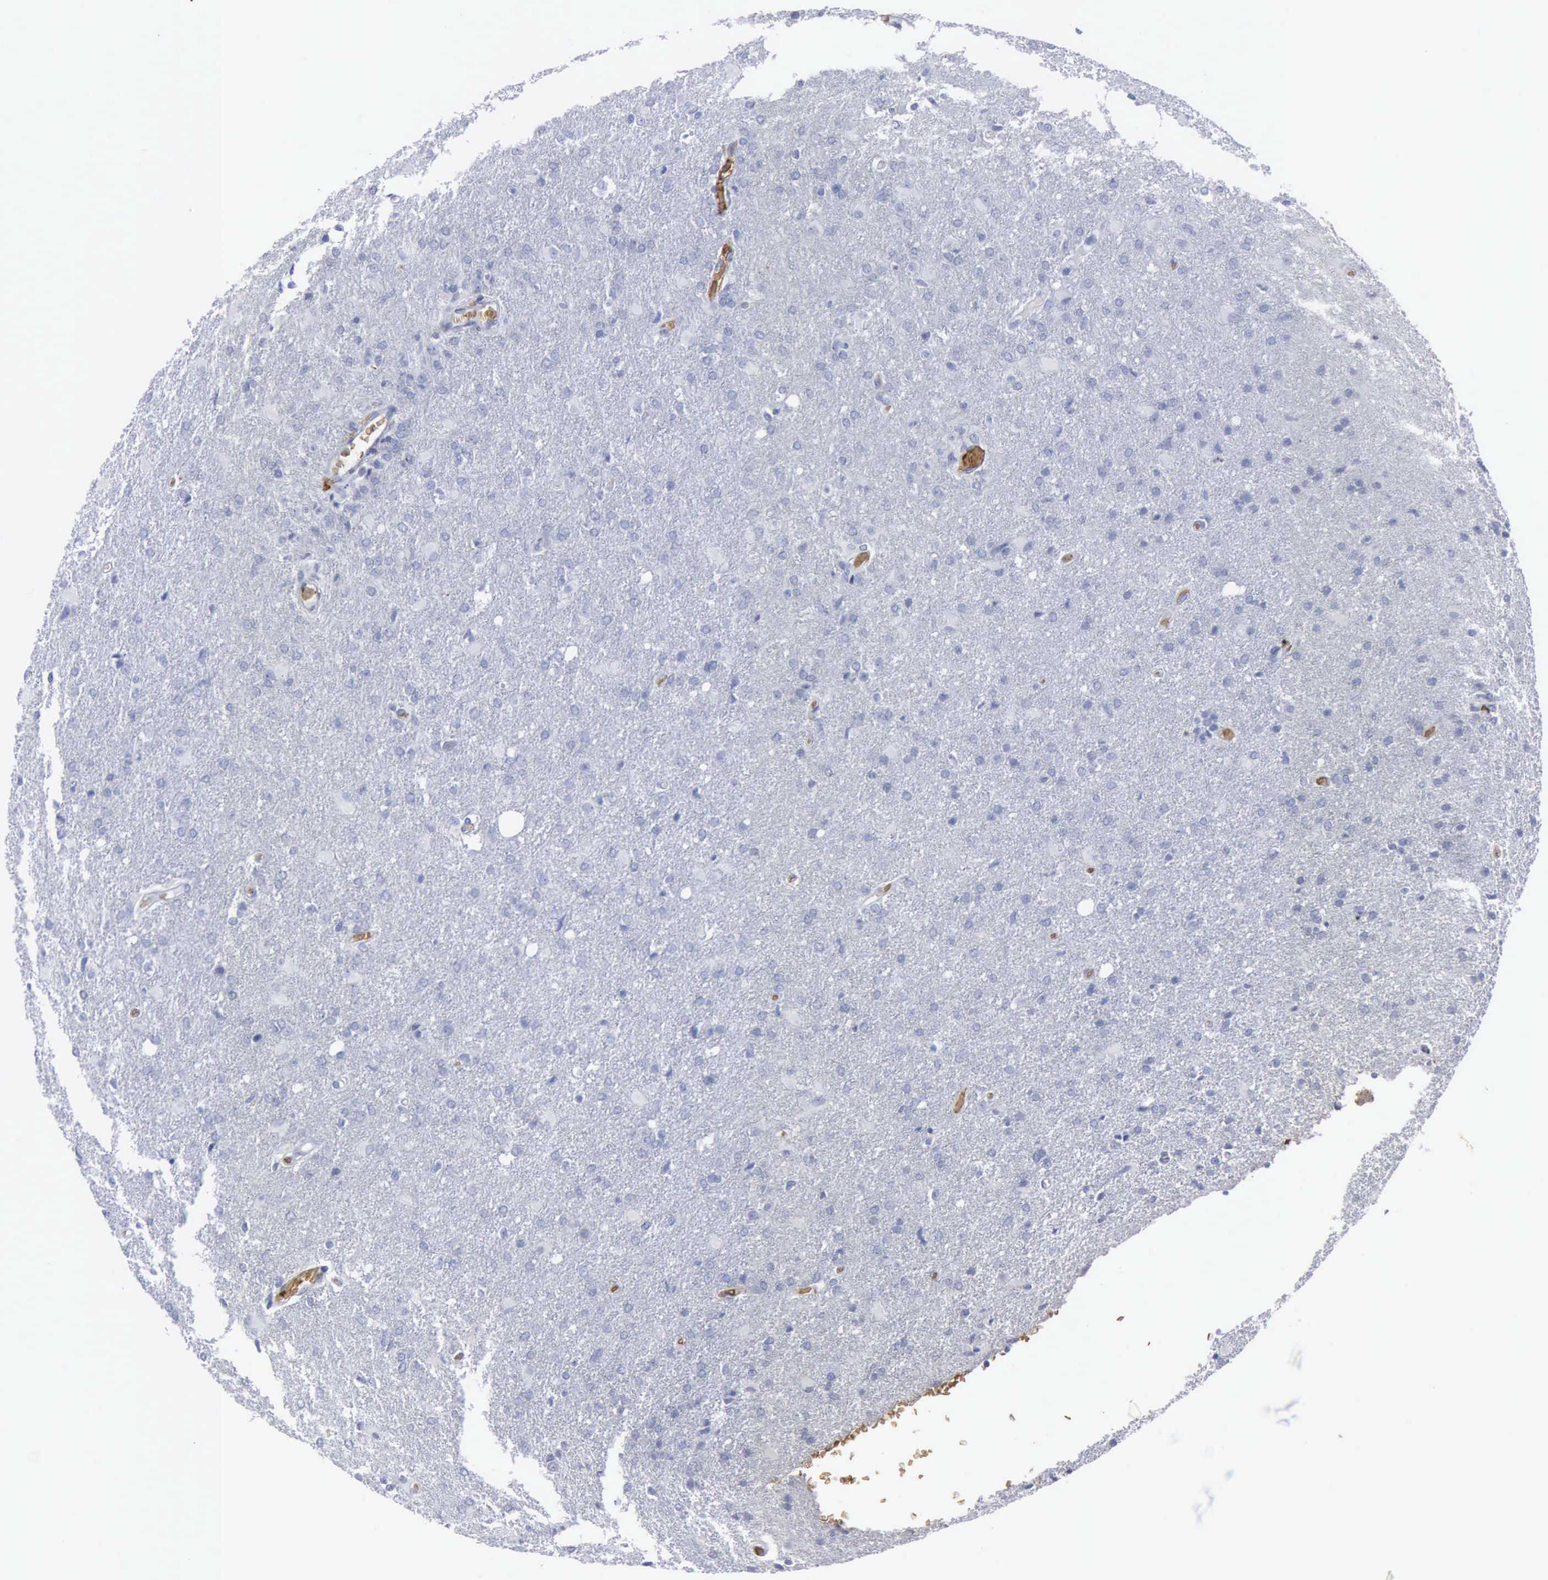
{"staining": {"intensity": "negative", "quantity": "none", "location": "none"}, "tissue": "glioma", "cell_type": "Tumor cells", "image_type": "cancer", "snomed": [{"axis": "morphology", "description": "Glioma, malignant, High grade"}, {"axis": "topography", "description": "Brain"}], "caption": "The immunohistochemistry histopathology image has no significant staining in tumor cells of malignant glioma (high-grade) tissue.", "gene": "TGFB1", "patient": {"sex": "male", "age": 68}}